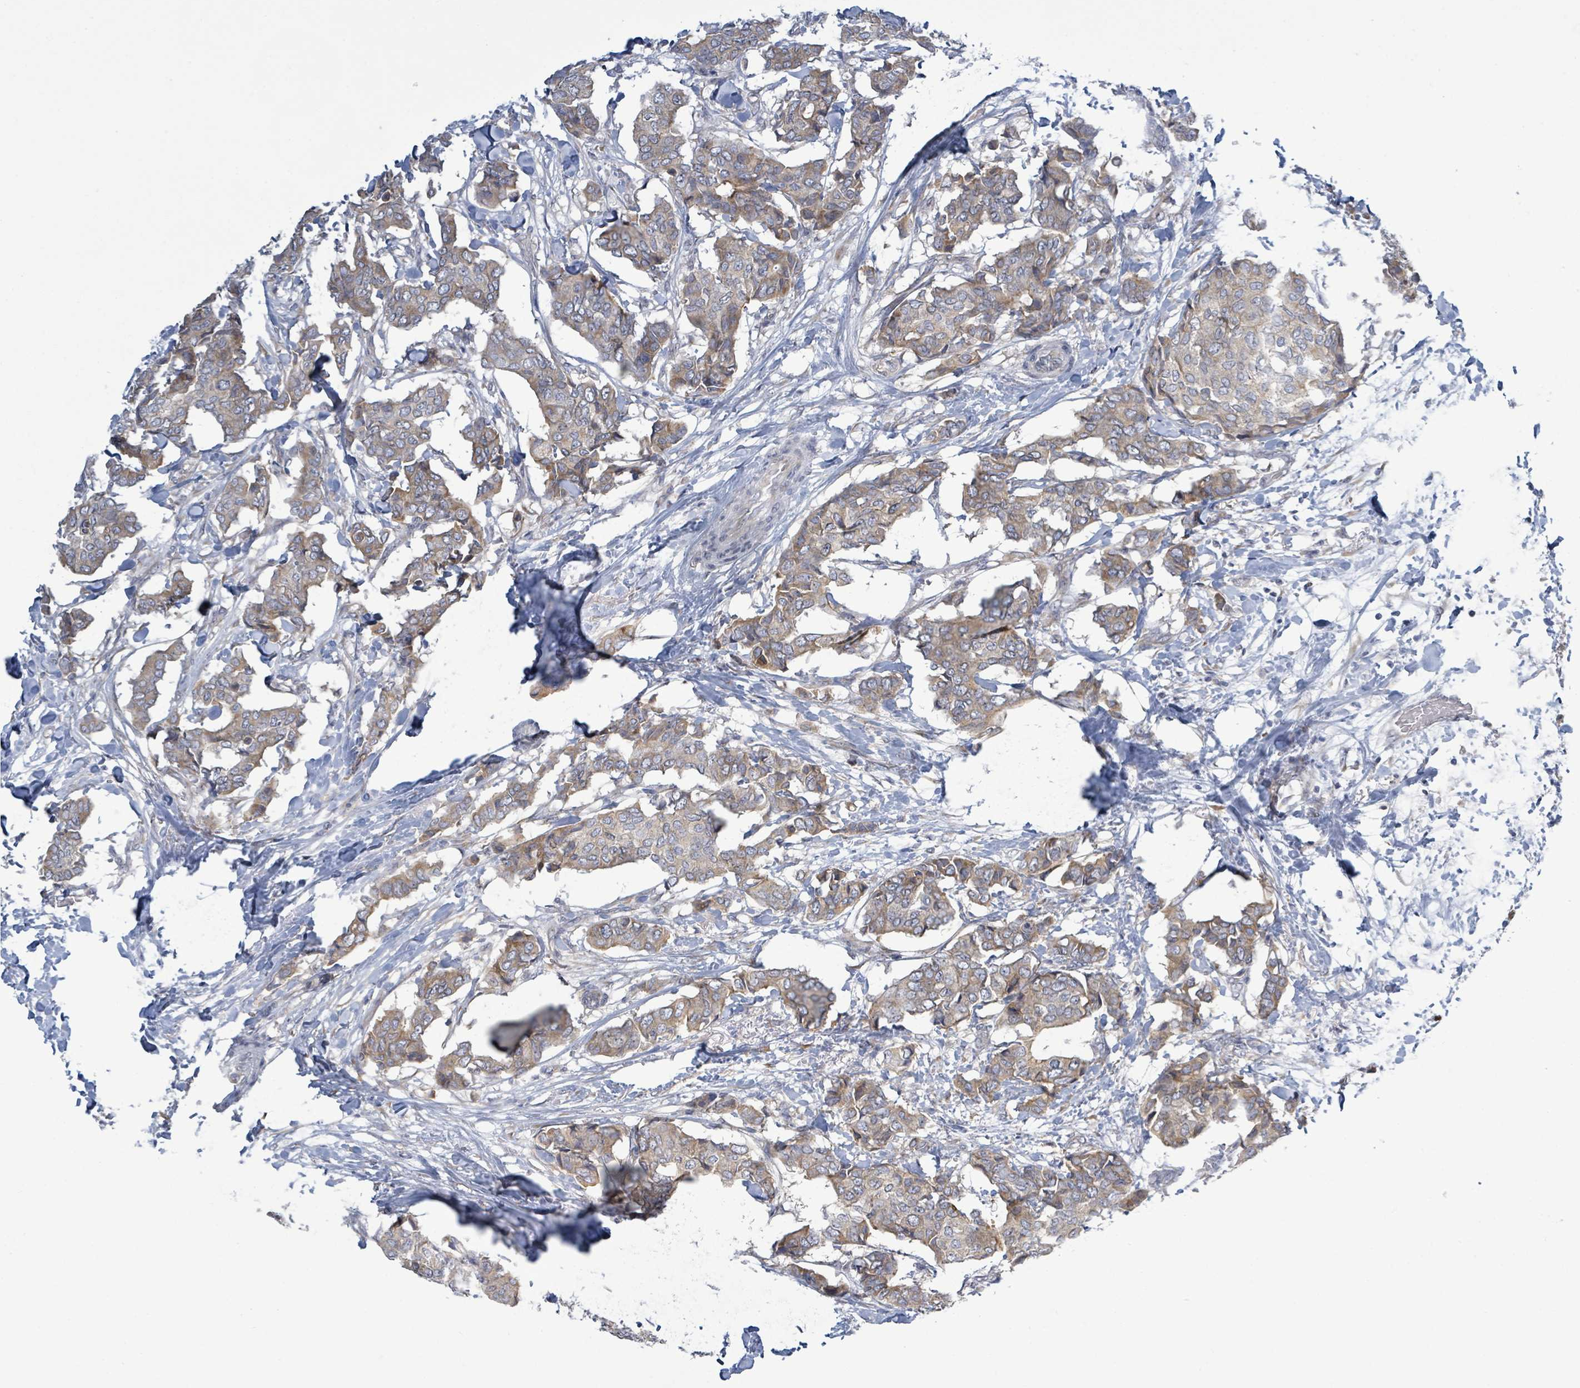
{"staining": {"intensity": "weak", "quantity": ">75%", "location": "cytoplasmic/membranous"}, "tissue": "breast cancer", "cell_type": "Tumor cells", "image_type": "cancer", "snomed": [{"axis": "morphology", "description": "Duct carcinoma"}, {"axis": "topography", "description": "Breast"}], "caption": "Breast cancer was stained to show a protein in brown. There is low levels of weak cytoplasmic/membranous positivity in about >75% of tumor cells.", "gene": "ATP13A1", "patient": {"sex": "female", "age": 75}}